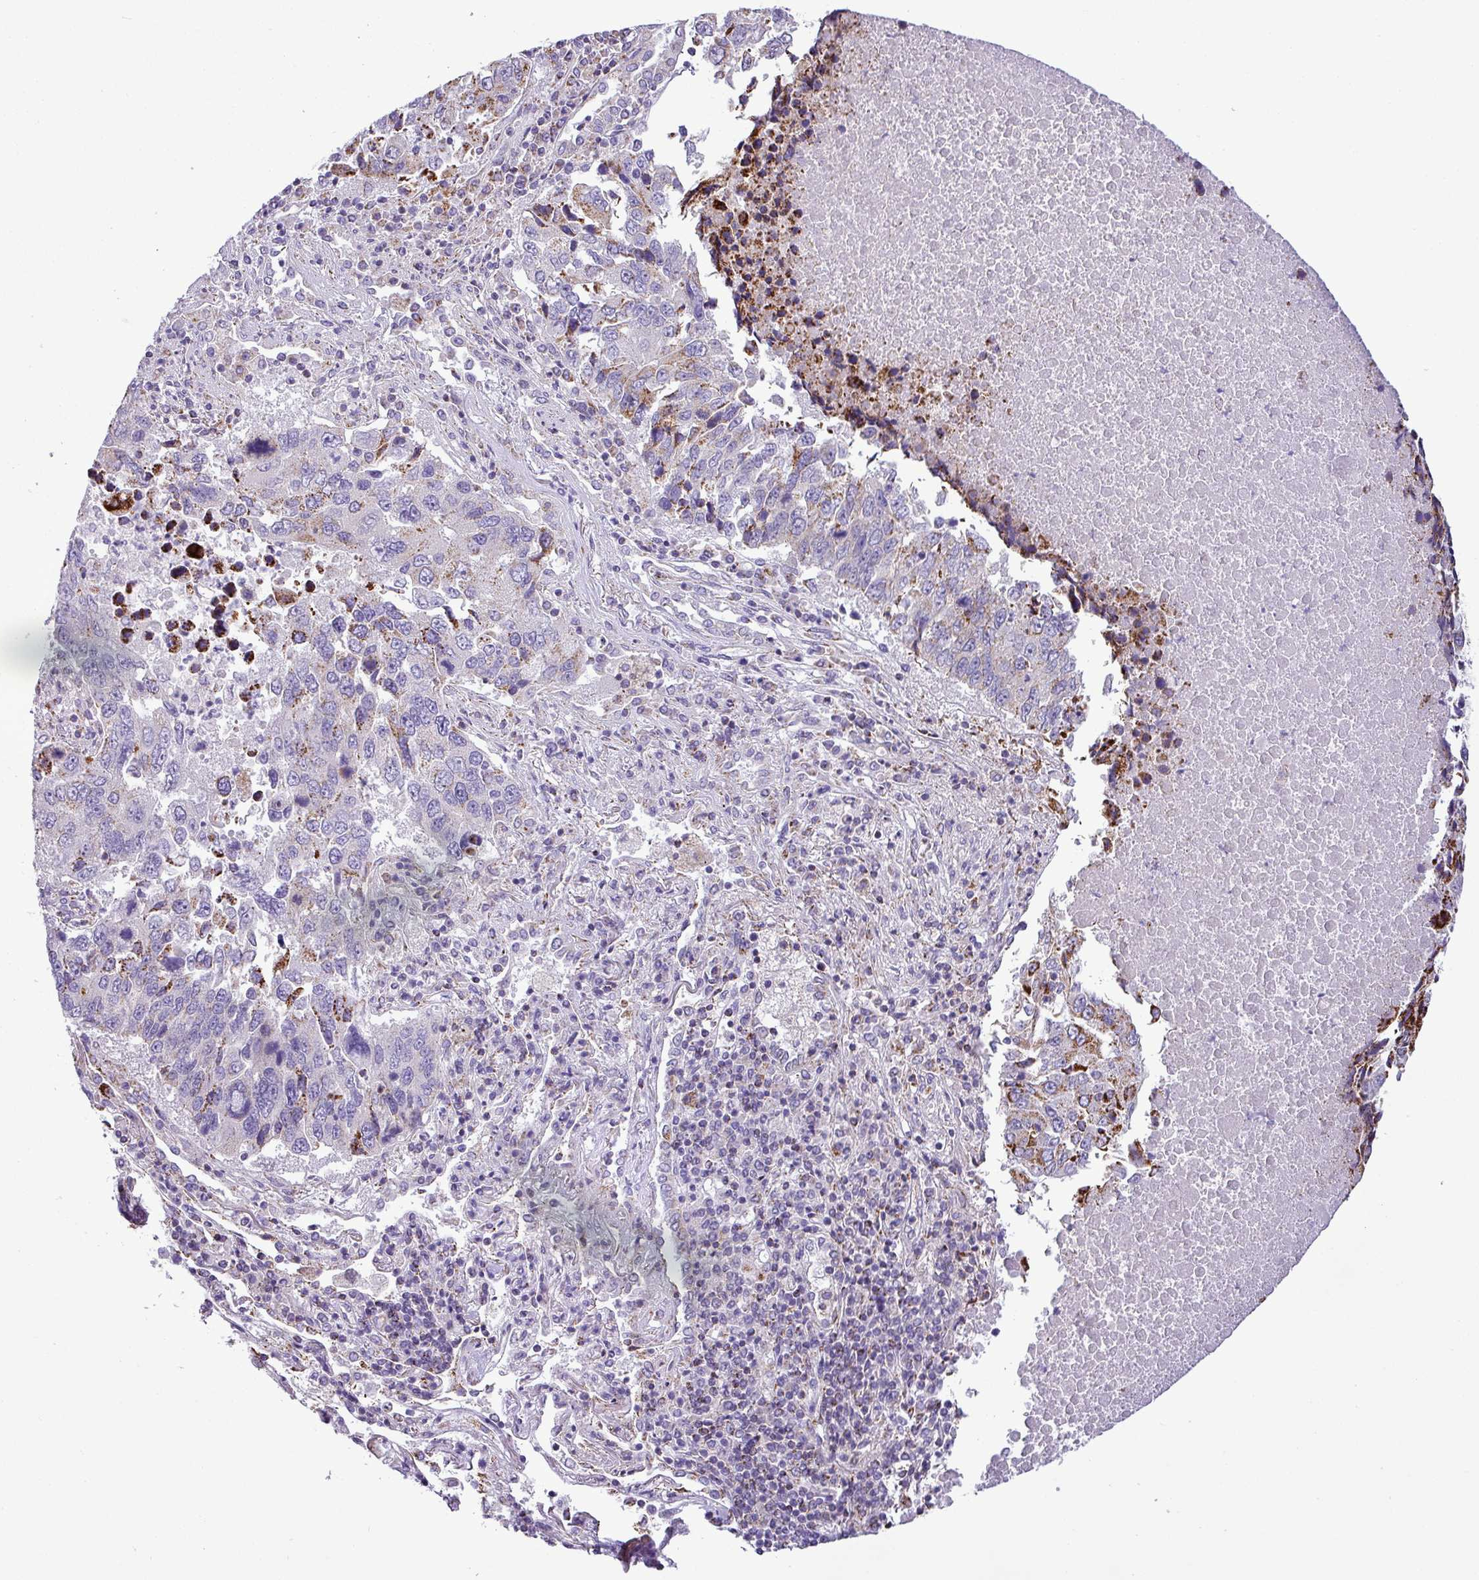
{"staining": {"intensity": "strong", "quantity": "<25%", "location": "cytoplasmic/membranous"}, "tissue": "lung cancer", "cell_type": "Tumor cells", "image_type": "cancer", "snomed": [{"axis": "morphology", "description": "Squamous cell carcinoma, NOS"}, {"axis": "topography", "description": "Lung"}], "caption": "Protein staining of lung cancer (squamous cell carcinoma) tissue reveals strong cytoplasmic/membranous staining in about <25% of tumor cells.", "gene": "ZNF81", "patient": {"sex": "female", "age": 66}}